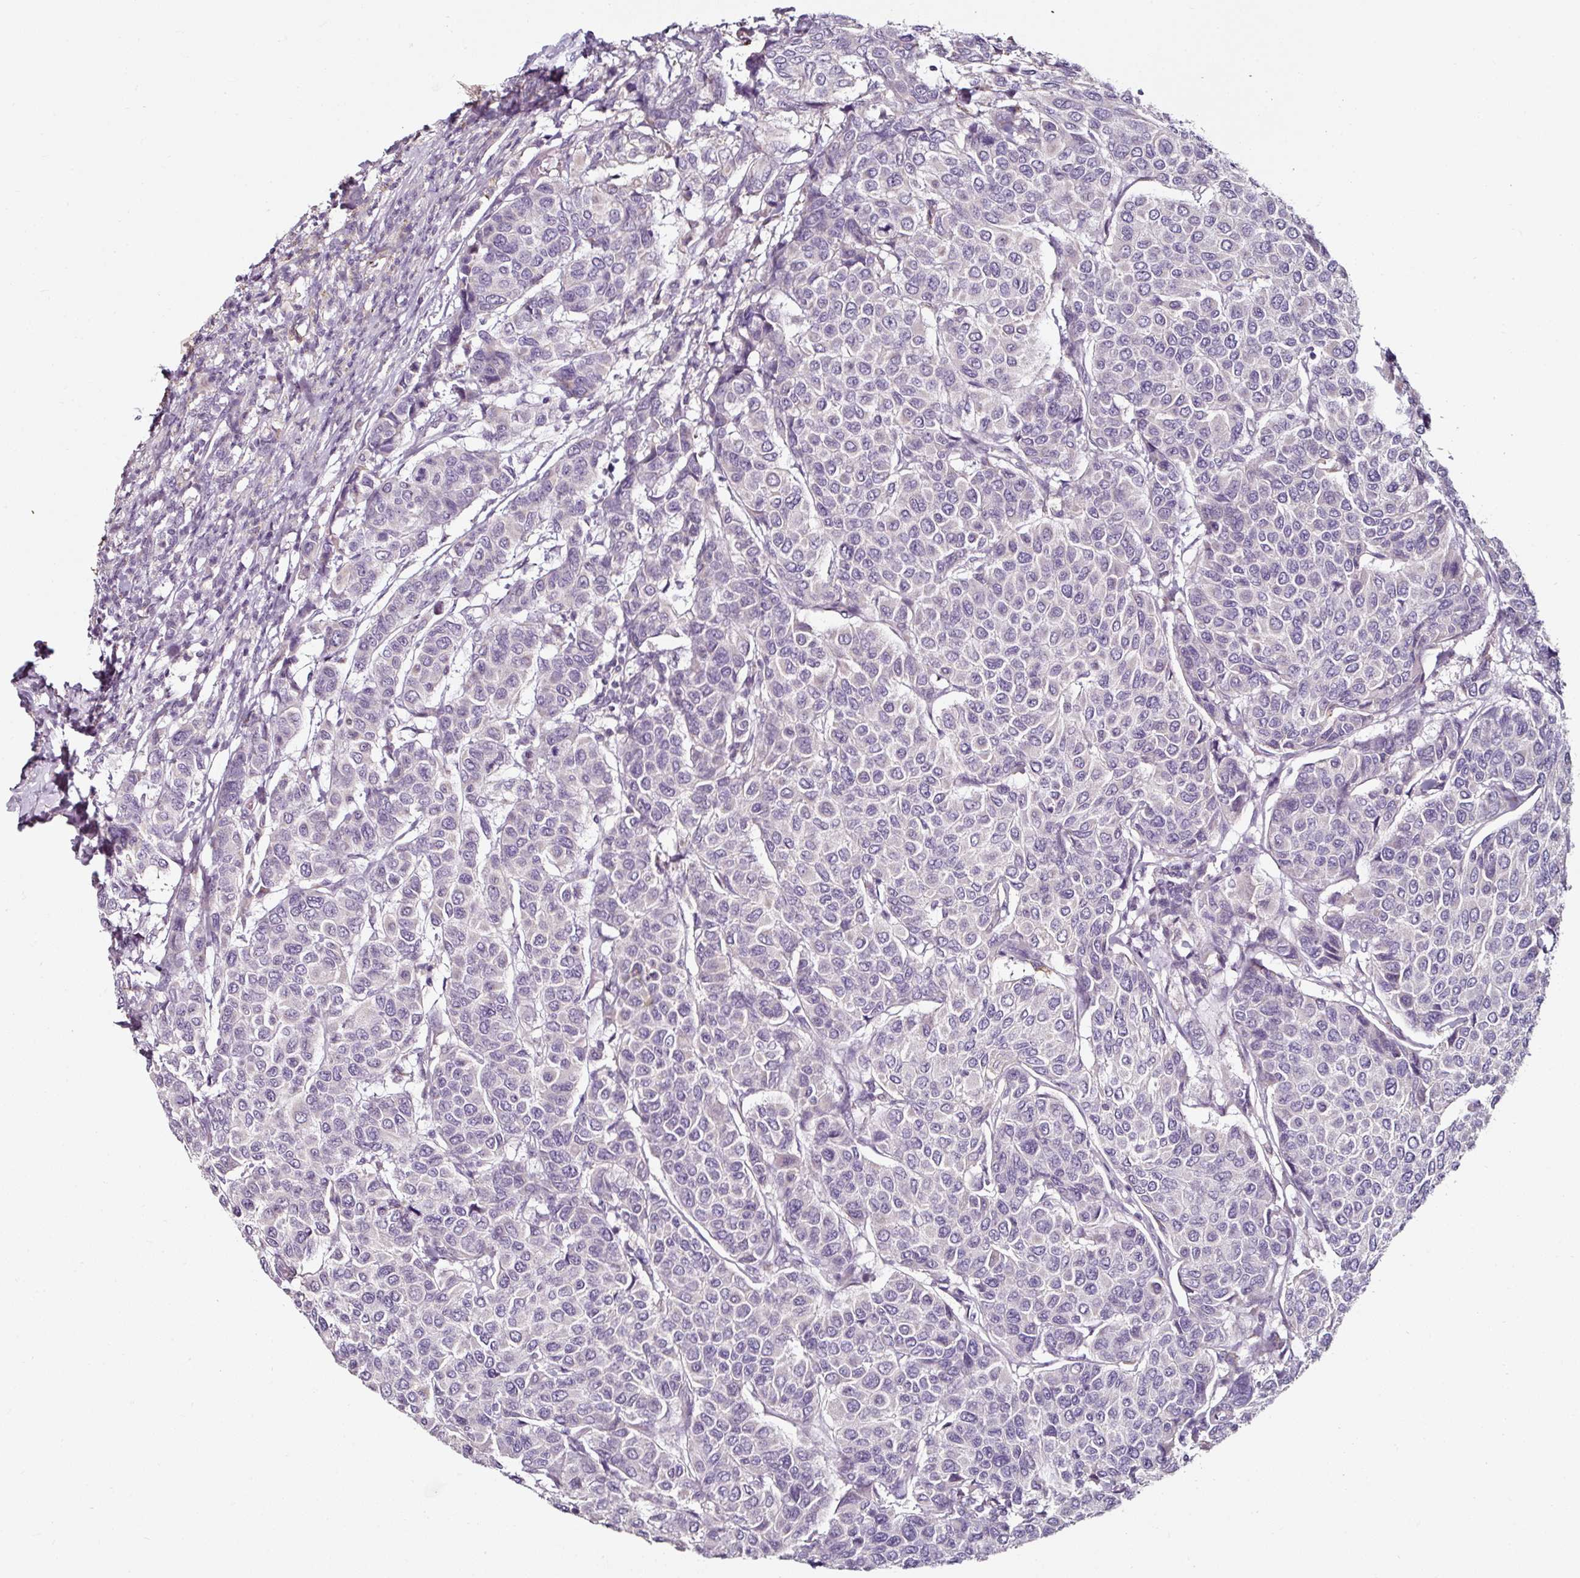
{"staining": {"intensity": "negative", "quantity": "none", "location": "none"}, "tissue": "breast cancer", "cell_type": "Tumor cells", "image_type": "cancer", "snomed": [{"axis": "morphology", "description": "Duct carcinoma"}, {"axis": "topography", "description": "Breast"}], "caption": "This is an immunohistochemistry histopathology image of invasive ductal carcinoma (breast). There is no positivity in tumor cells.", "gene": "CAP2", "patient": {"sex": "female", "age": 55}}